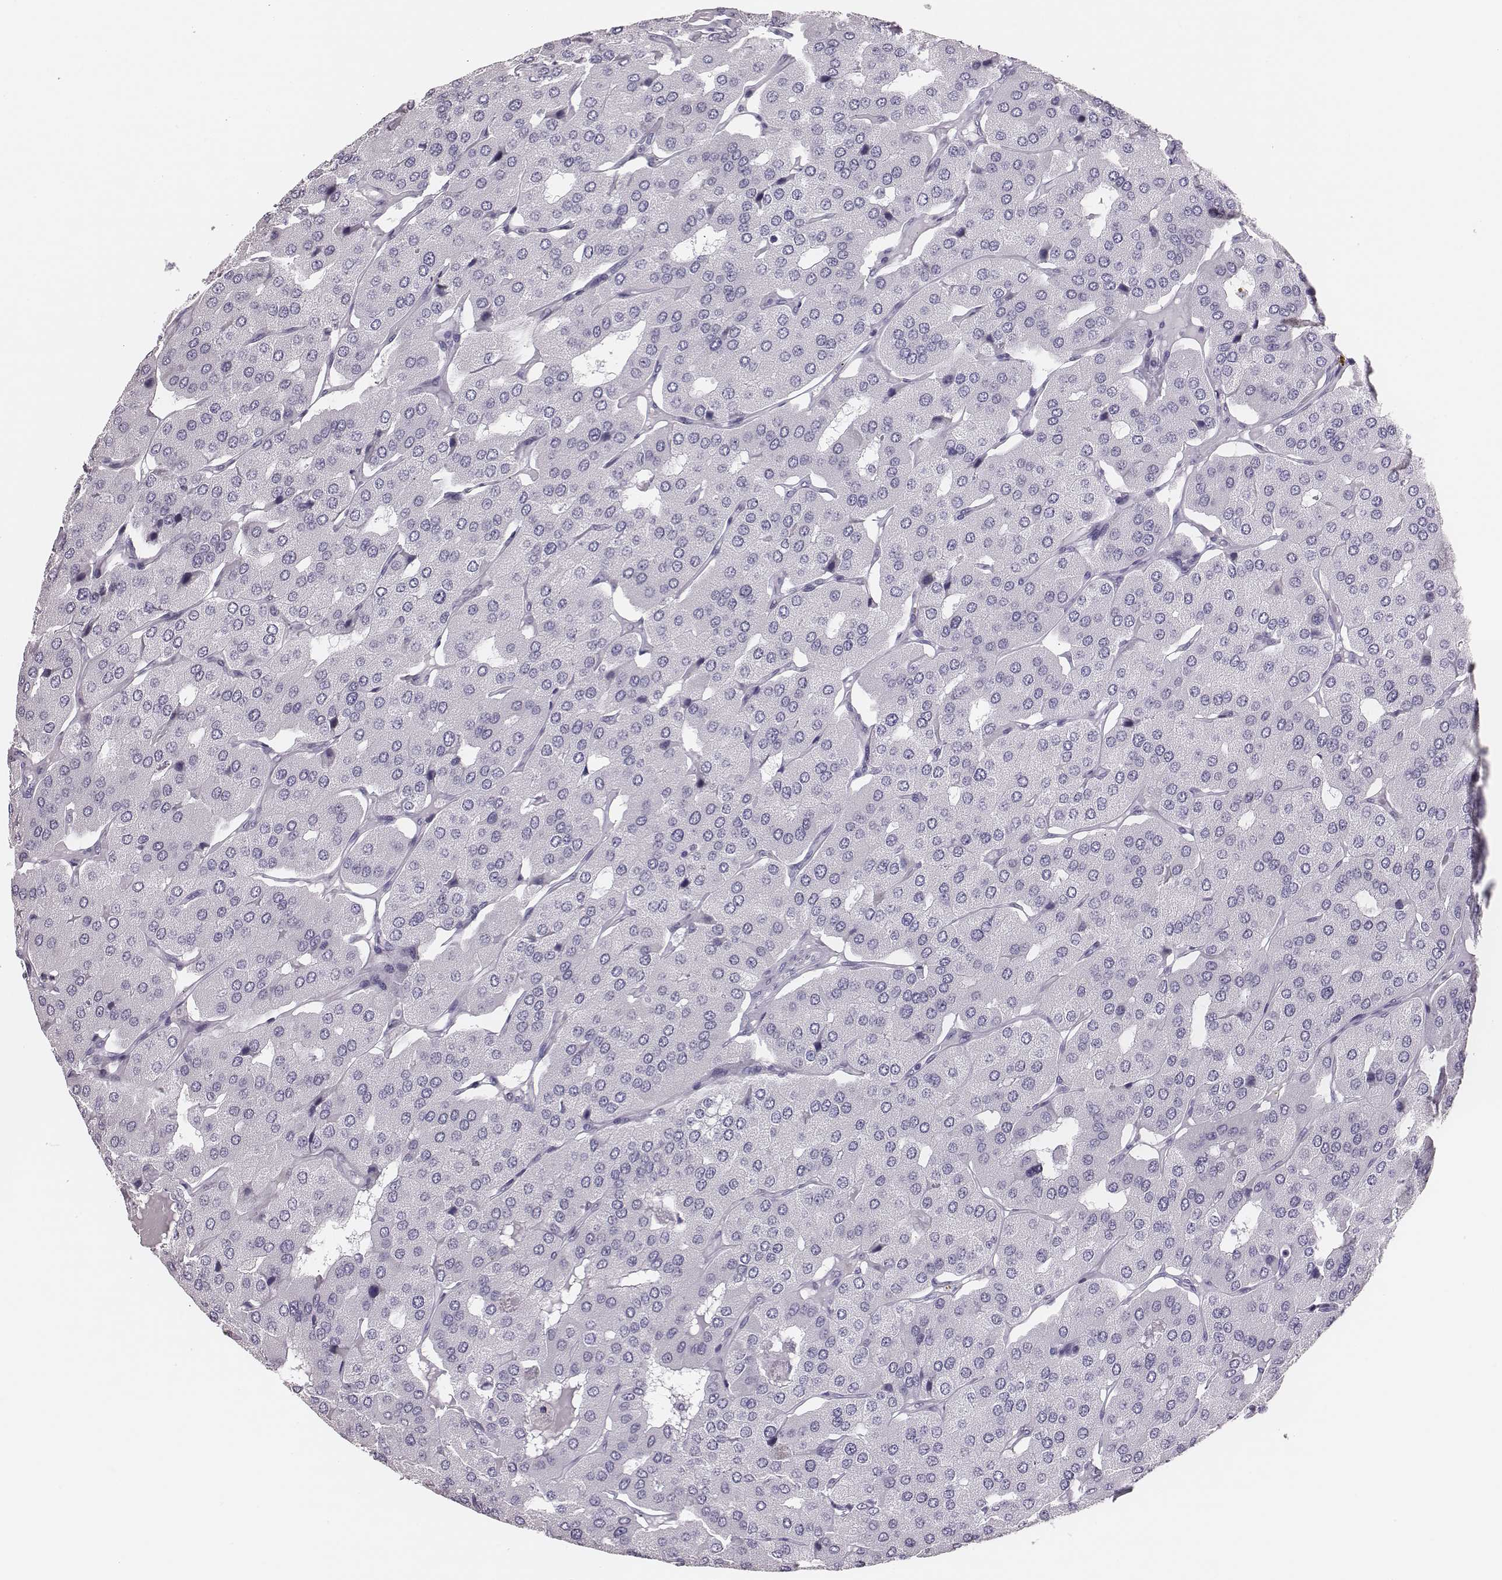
{"staining": {"intensity": "negative", "quantity": "none", "location": "none"}, "tissue": "parathyroid gland", "cell_type": "Glandular cells", "image_type": "normal", "snomed": [{"axis": "morphology", "description": "Normal tissue, NOS"}, {"axis": "morphology", "description": "Adenoma, NOS"}, {"axis": "topography", "description": "Parathyroid gland"}], "caption": "Parathyroid gland stained for a protein using immunohistochemistry (IHC) shows no positivity glandular cells.", "gene": "H1", "patient": {"sex": "female", "age": 86}}